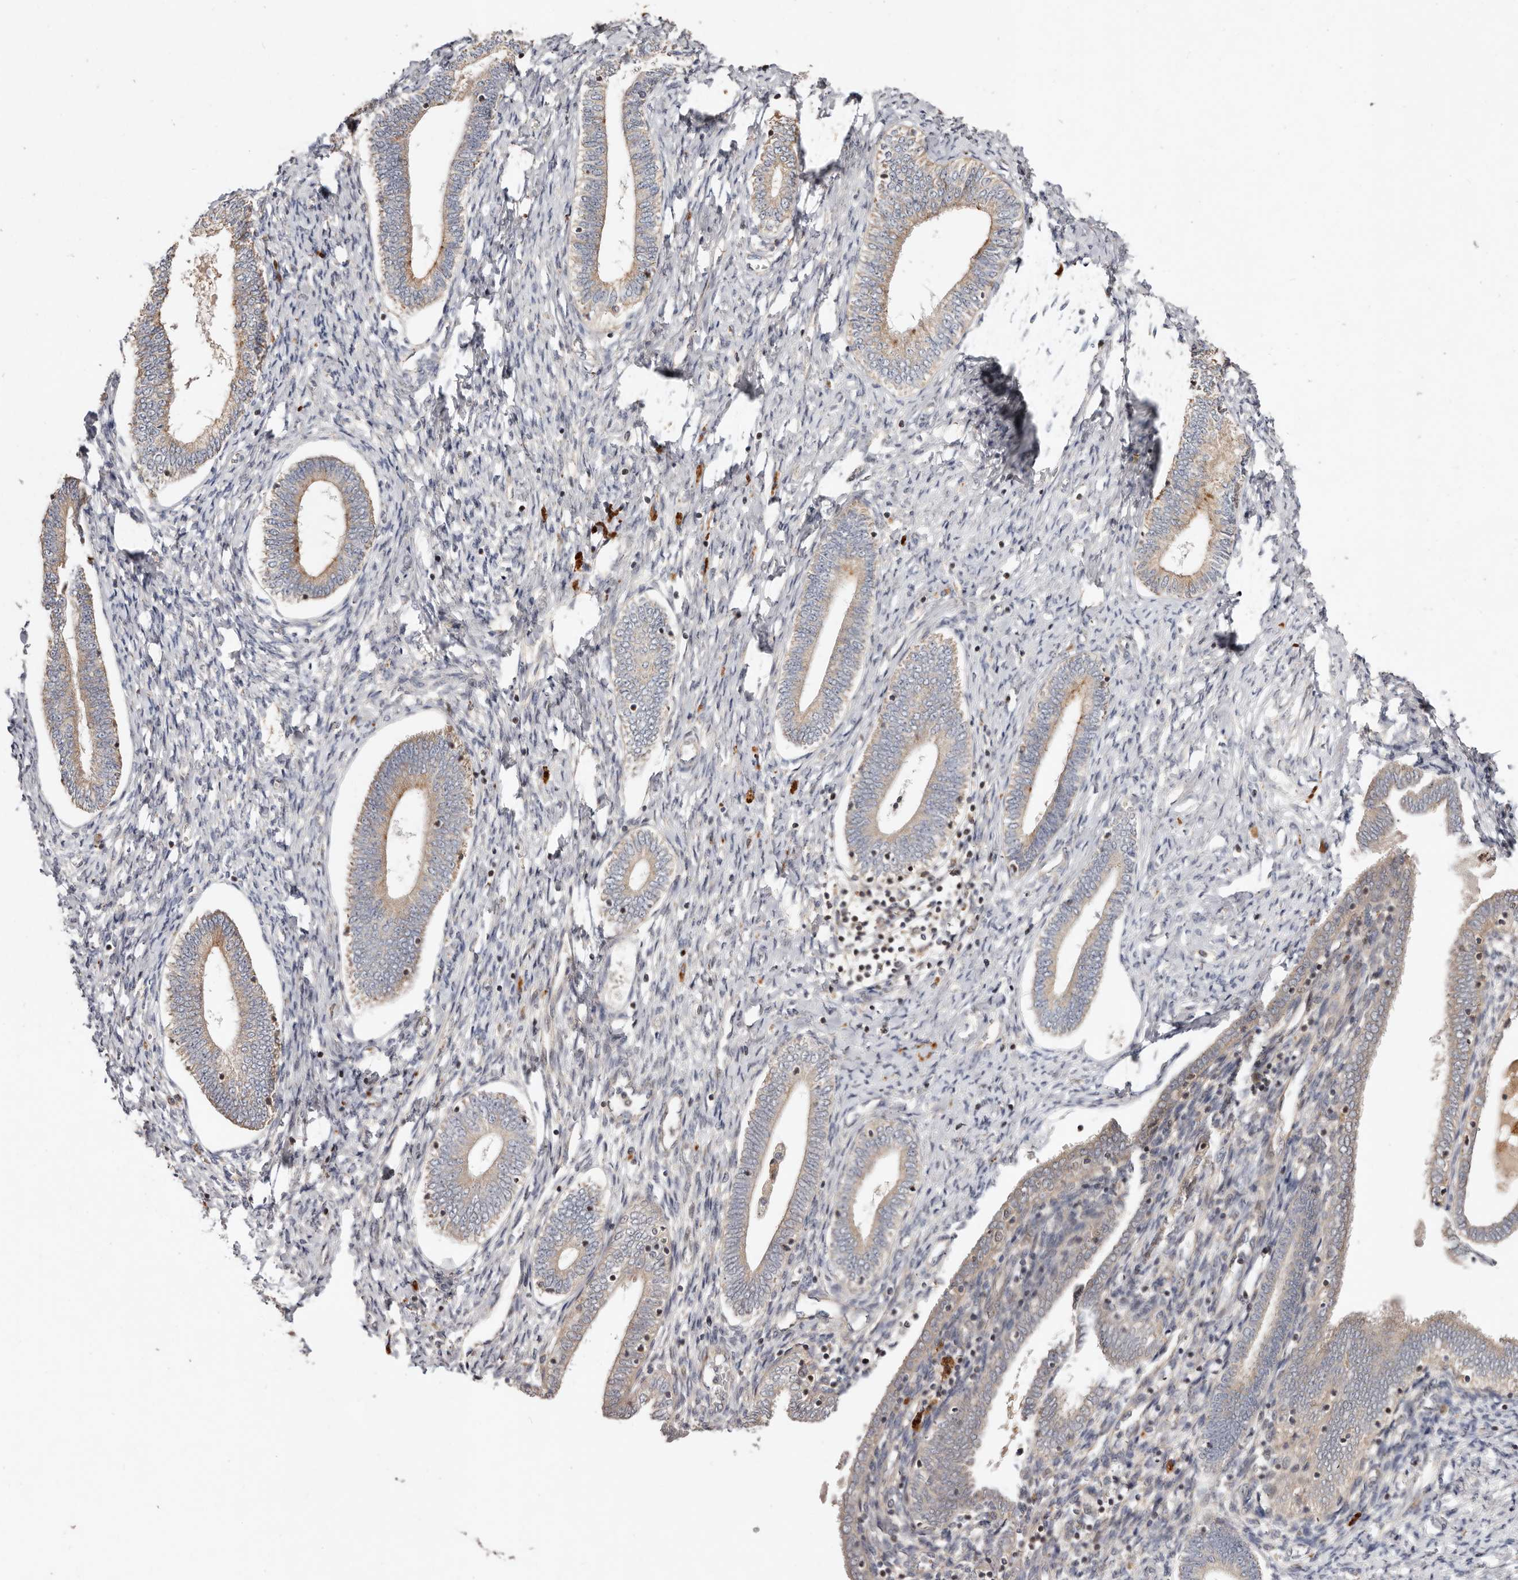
{"staining": {"intensity": "moderate", "quantity": "<25%", "location": "cytoplasmic/membranous"}, "tissue": "endometrium", "cell_type": "Cells in endometrial stroma", "image_type": "normal", "snomed": [{"axis": "morphology", "description": "Normal tissue, NOS"}, {"axis": "topography", "description": "Endometrium"}], "caption": "Human endometrium stained with a brown dye exhibits moderate cytoplasmic/membranous positive staining in about <25% of cells in endometrial stroma.", "gene": "USP33", "patient": {"sex": "female", "age": 72}}